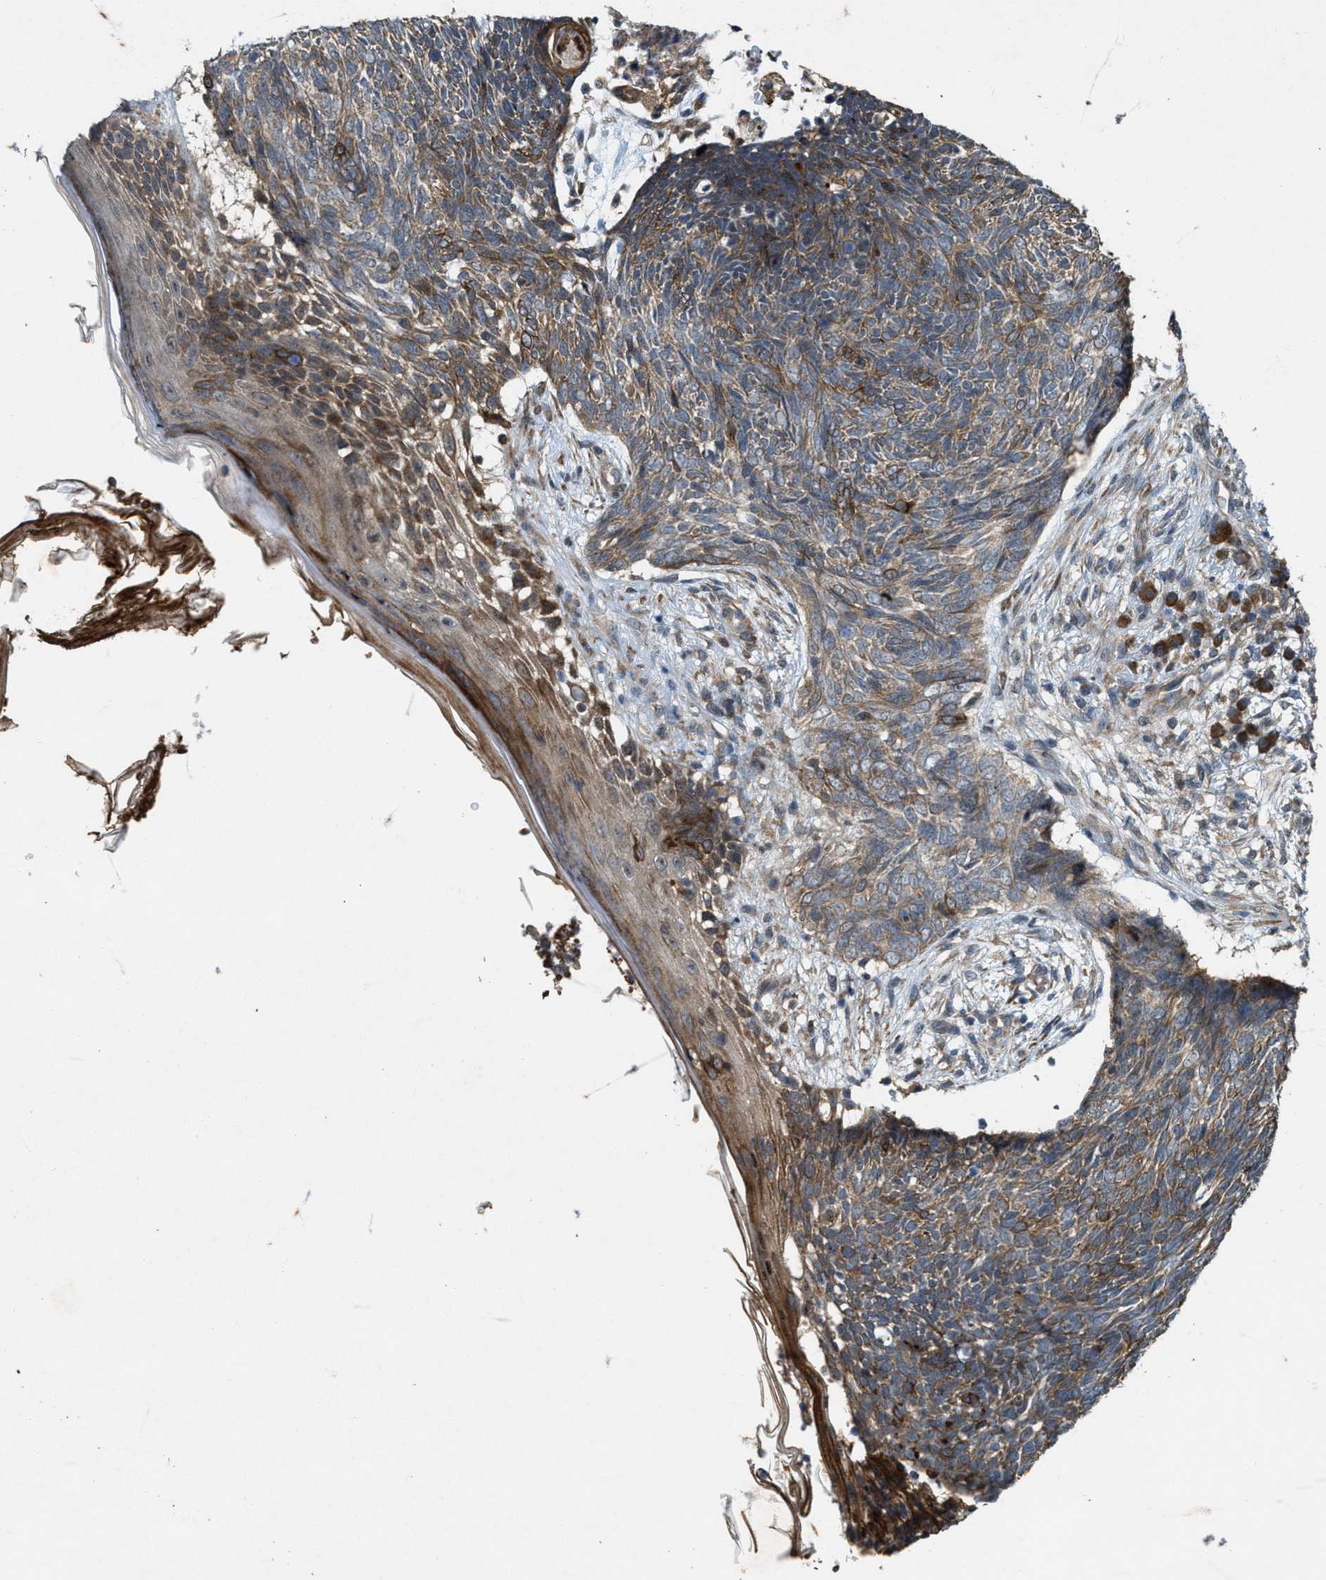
{"staining": {"intensity": "moderate", "quantity": ">75%", "location": "cytoplasmic/membranous"}, "tissue": "skin cancer", "cell_type": "Tumor cells", "image_type": "cancer", "snomed": [{"axis": "morphology", "description": "Basal cell carcinoma"}, {"axis": "topography", "description": "Skin"}], "caption": "An IHC micrograph of tumor tissue is shown. Protein staining in brown labels moderate cytoplasmic/membranous positivity in skin cancer within tumor cells.", "gene": "LRRC72", "patient": {"sex": "female", "age": 84}}